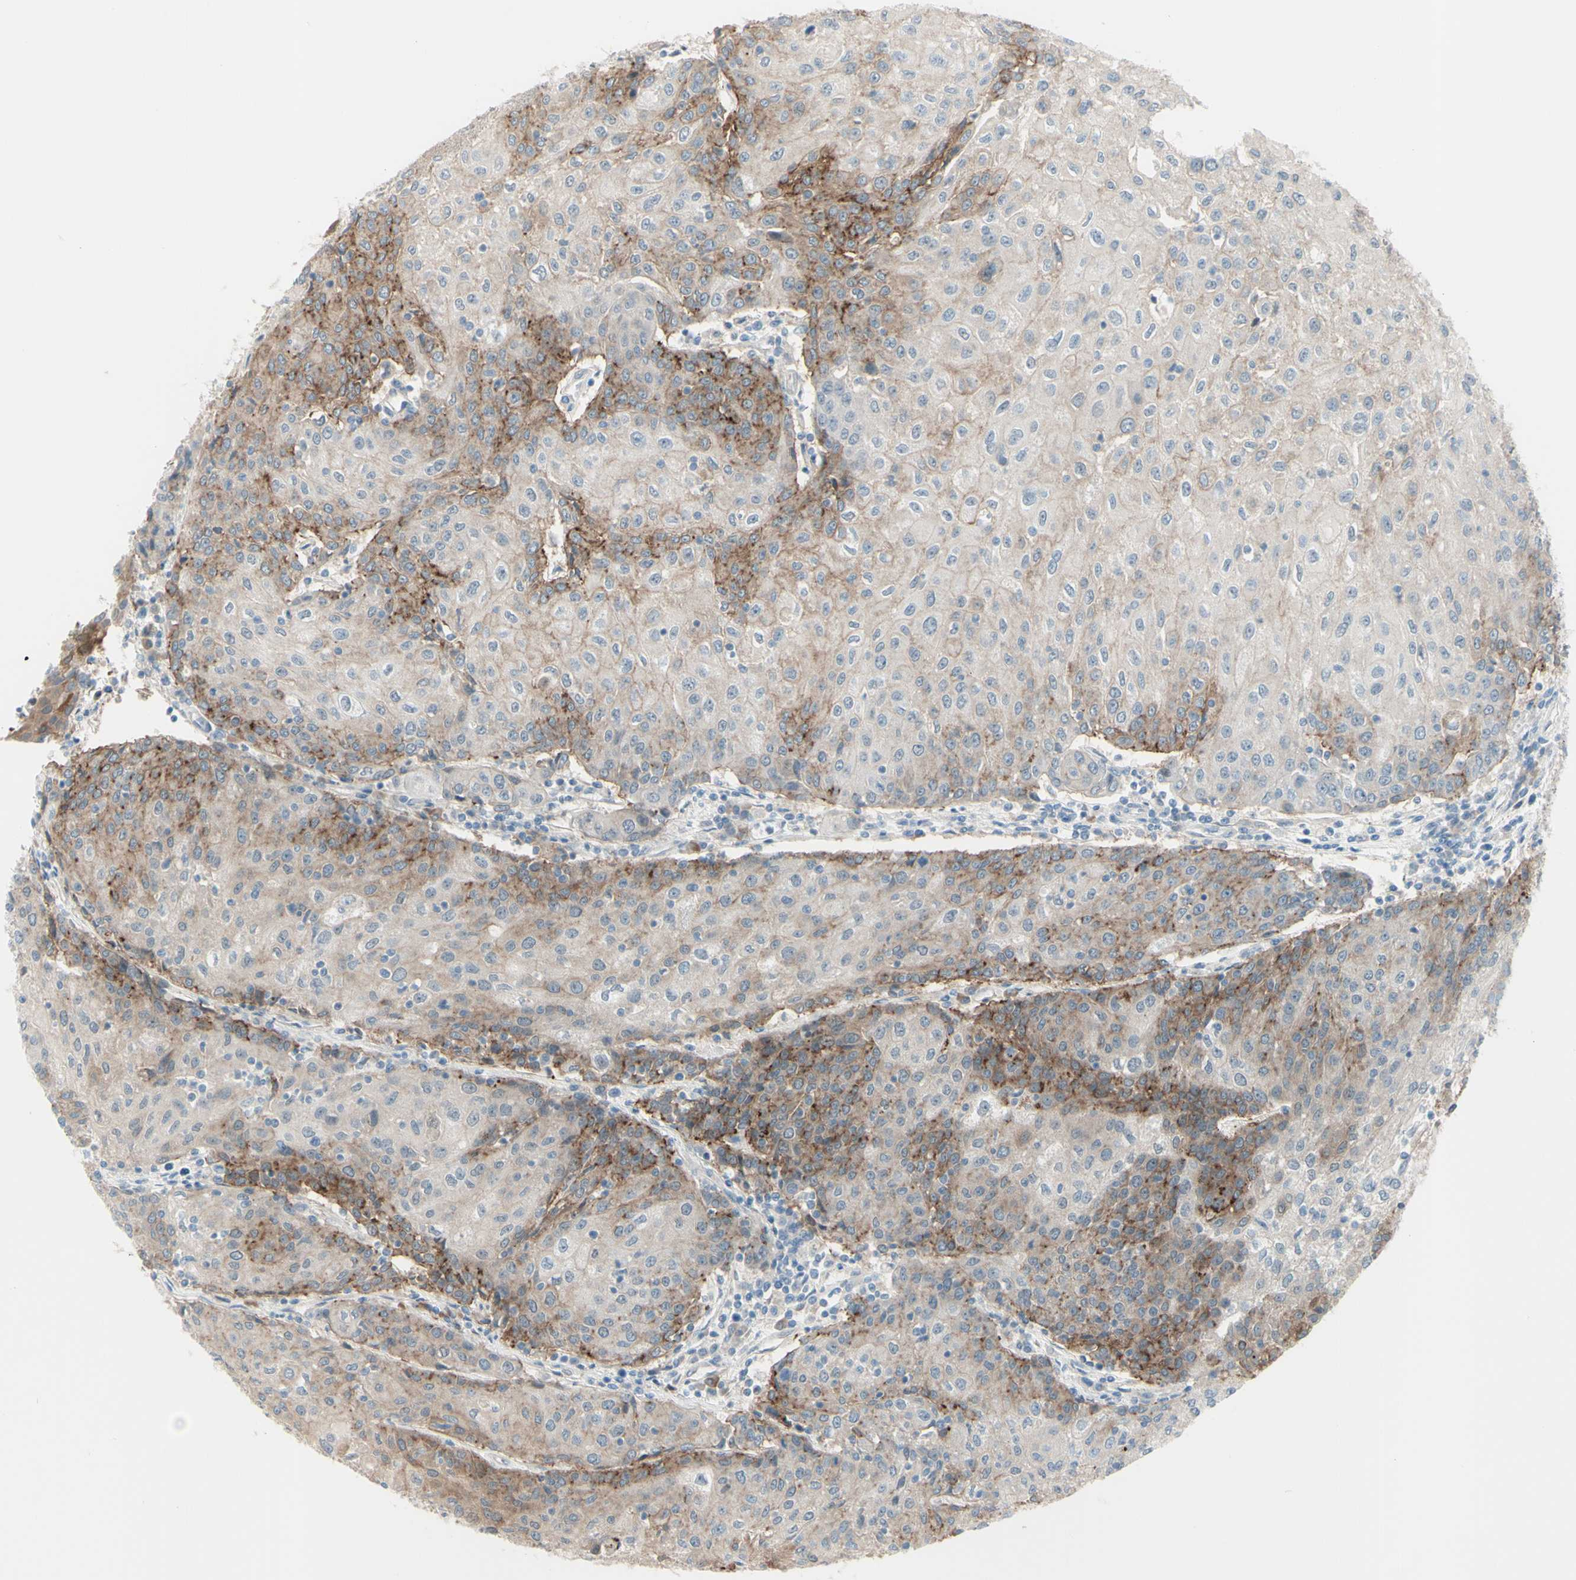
{"staining": {"intensity": "strong", "quantity": "25%-75%", "location": "cytoplasmic/membranous"}, "tissue": "urothelial cancer", "cell_type": "Tumor cells", "image_type": "cancer", "snomed": [{"axis": "morphology", "description": "Urothelial carcinoma, High grade"}, {"axis": "topography", "description": "Urinary bladder"}], "caption": "The histopathology image displays a brown stain indicating the presence of a protein in the cytoplasmic/membranous of tumor cells in urothelial cancer.", "gene": "LRRK1", "patient": {"sex": "female", "age": 85}}